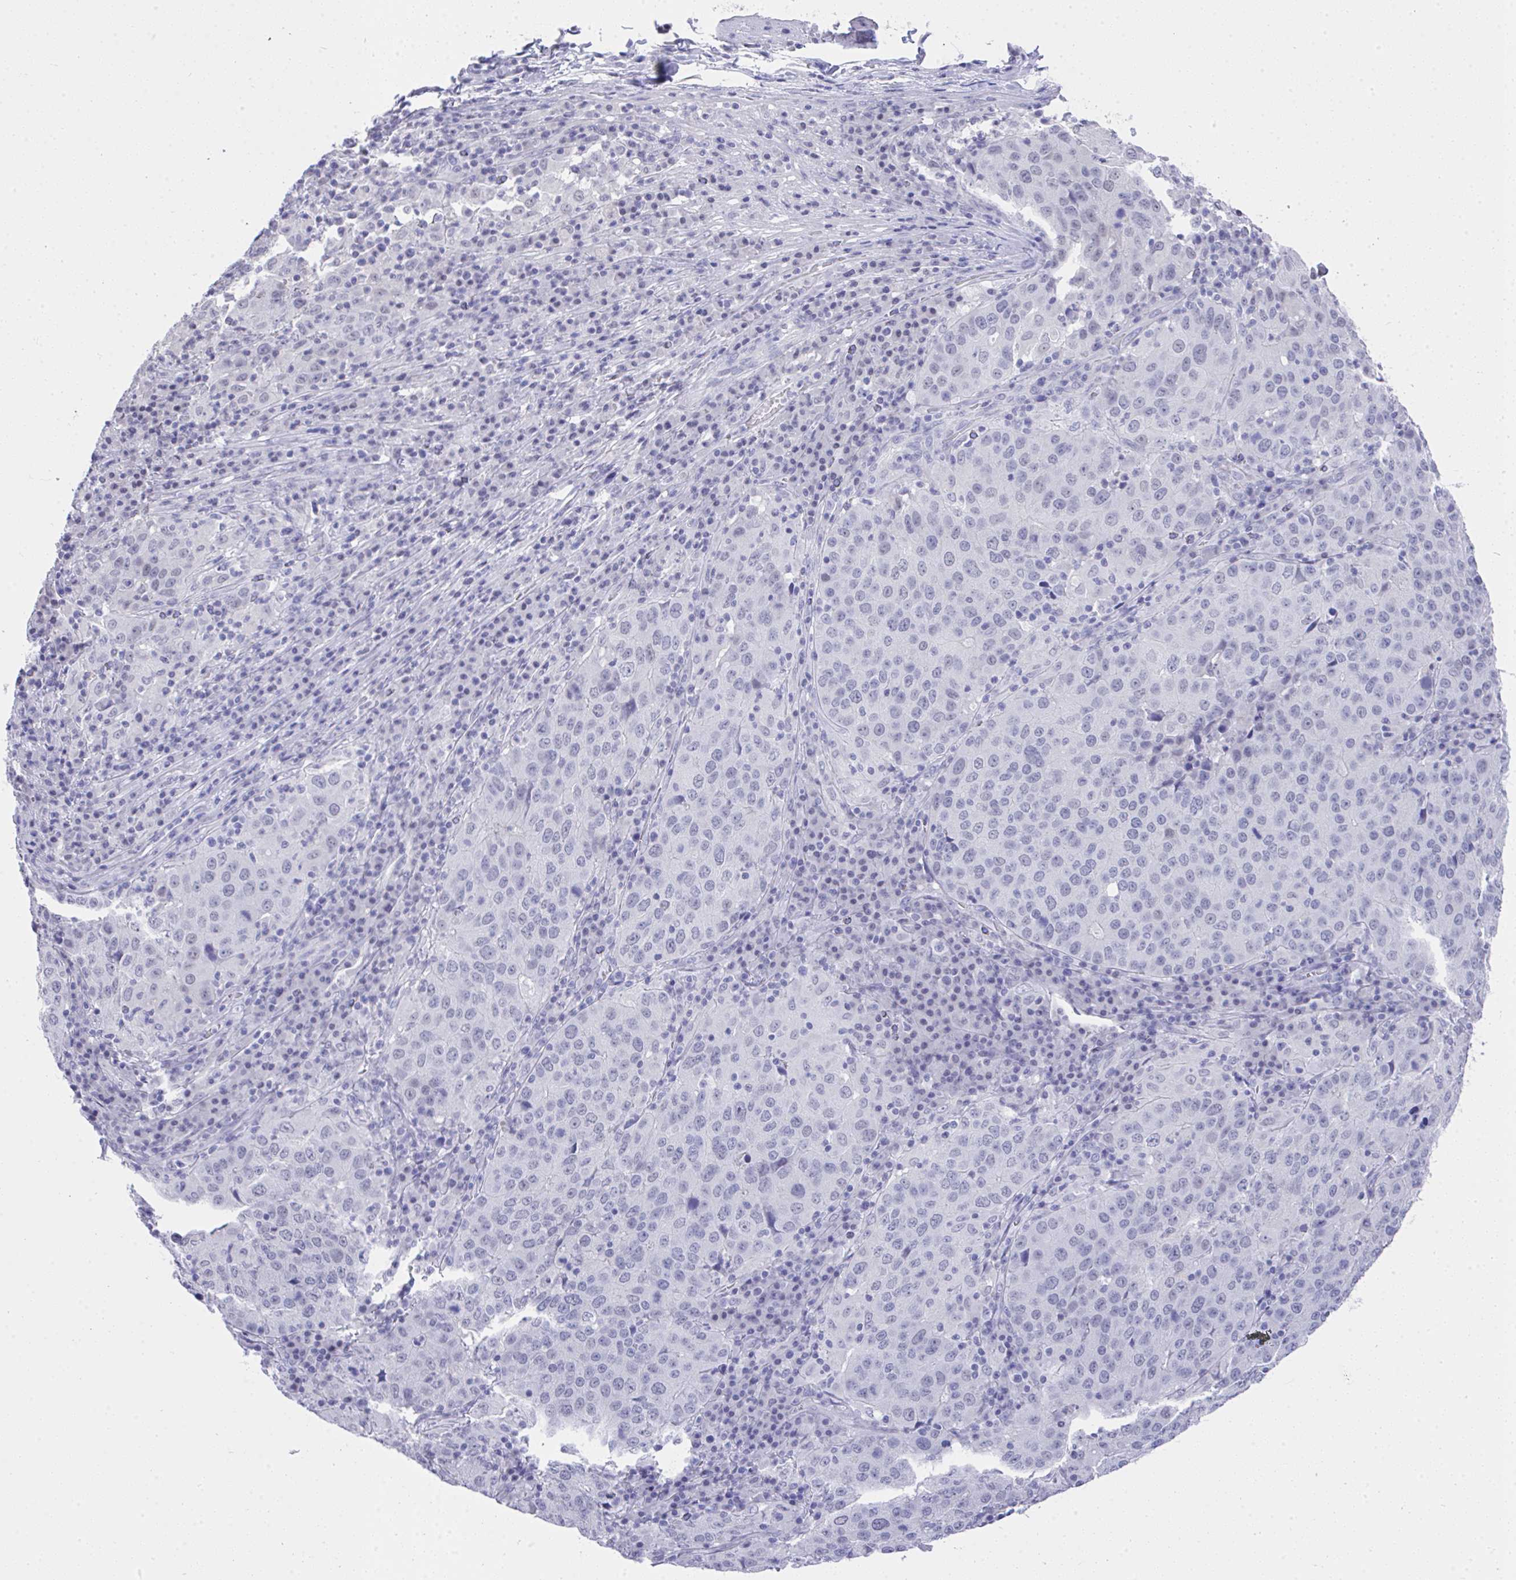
{"staining": {"intensity": "negative", "quantity": "none", "location": "none"}, "tissue": "stomach cancer", "cell_type": "Tumor cells", "image_type": "cancer", "snomed": [{"axis": "morphology", "description": "Adenocarcinoma, NOS"}, {"axis": "topography", "description": "Stomach"}], "caption": "High power microscopy micrograph of an IHC image of stomach cancer, revealing no significant expression in tumor cells. (DAB IHC visualized using brightfield microscopy, high magnification).", "gene": "MS4A12", "patient": {"sex": "male", "age": 71}}